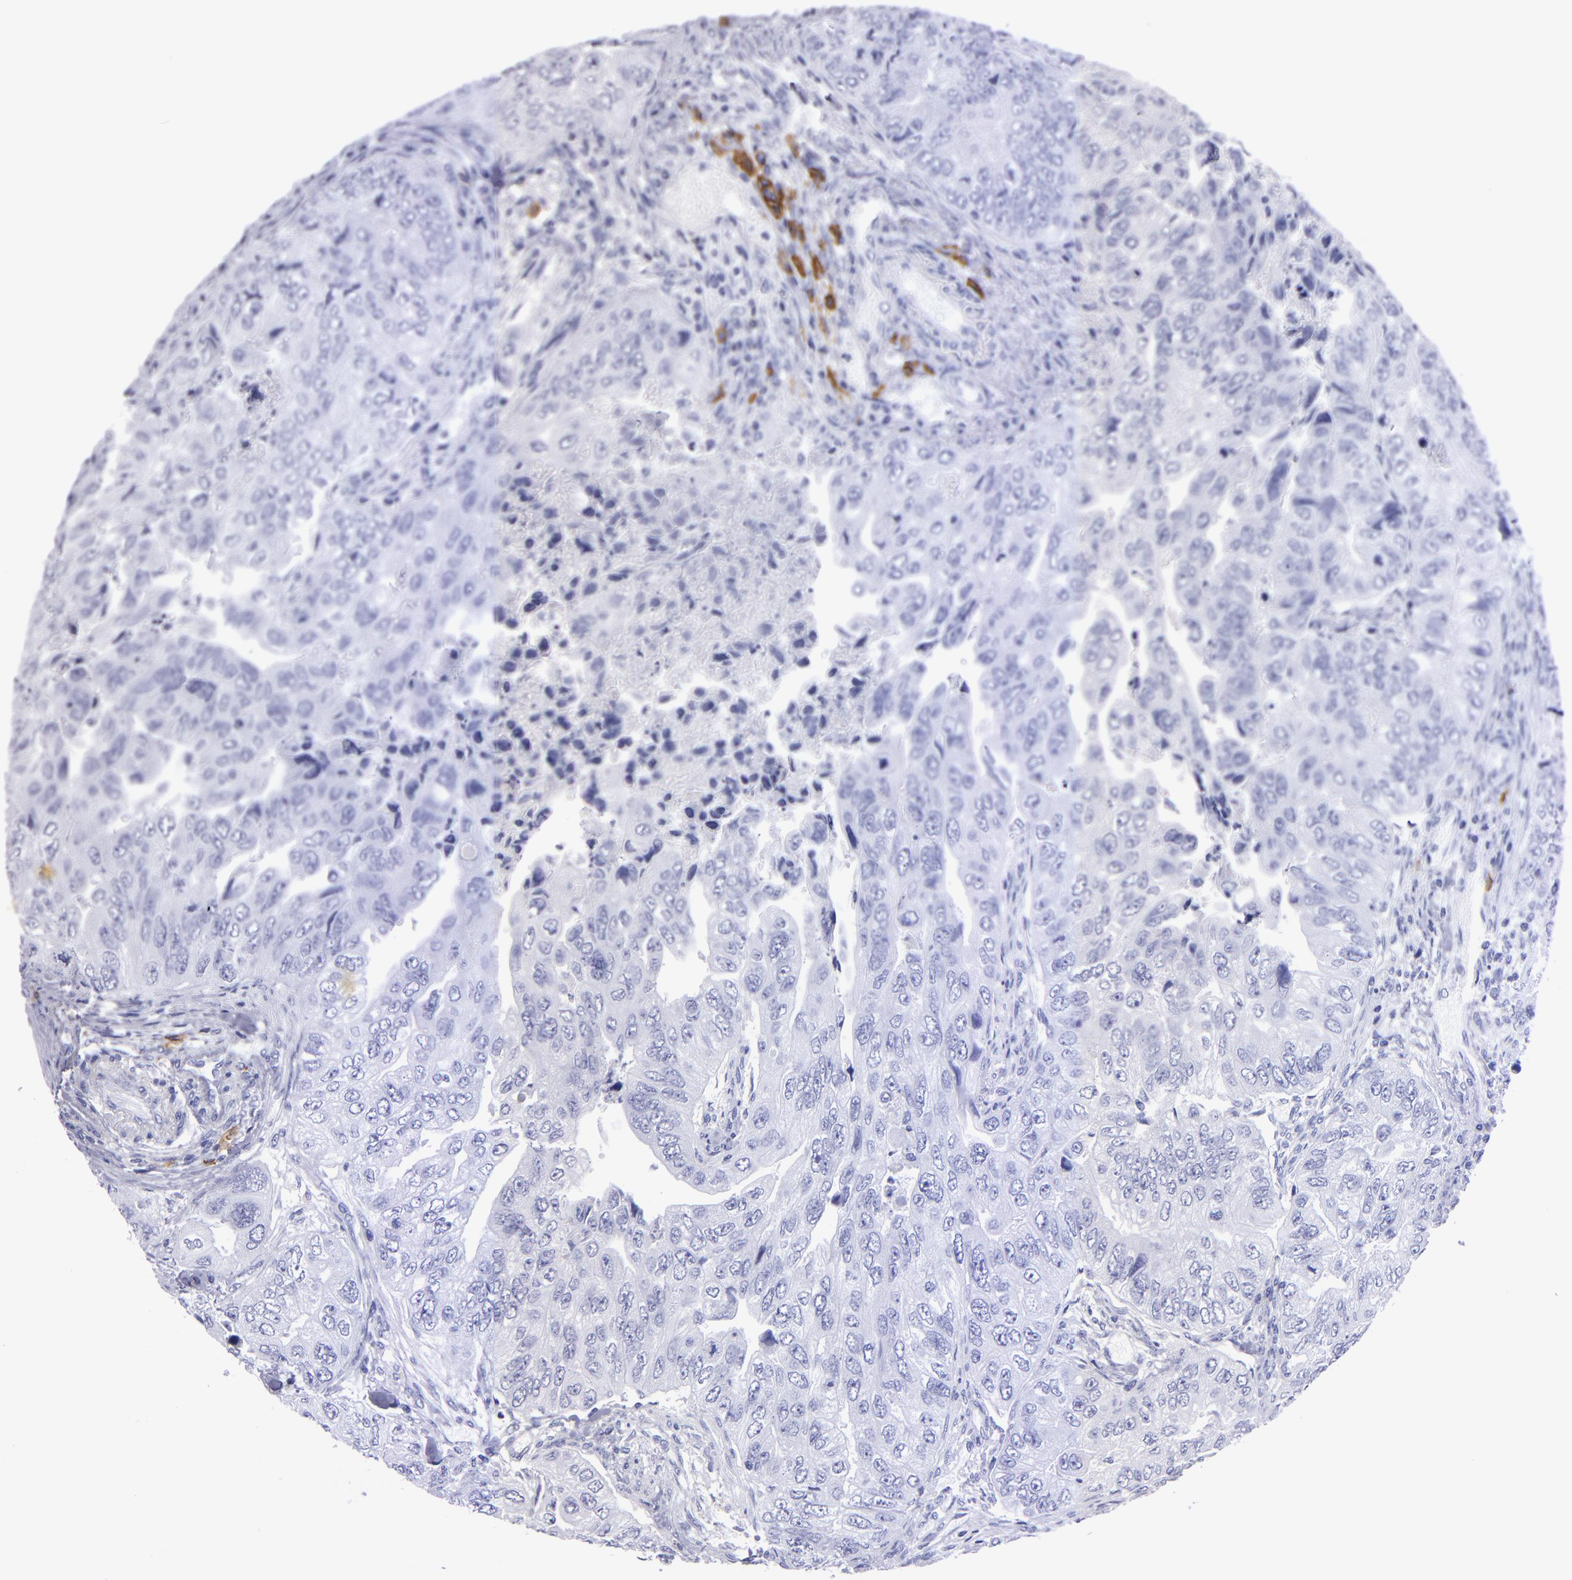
{"staining": {"intensity": "negative", "quantity": "none", "location": "none"}, "tissue": "colorectal cancer", "cell_type": "Tumor cells", "image_type": "cancer", "snomed": [{"axis": "morphology", "description": "Adenocarcinoma, NOS"}, {"axis": "topography", "description": "Colon"}], "caption": "IHC micrograph of human adenocarcinoma (colorectal) stained for a protein (brown), which exhibits no expression in tumor cells.", "gene": "CD38", "patient": {"sex": "female", "age": 11}}